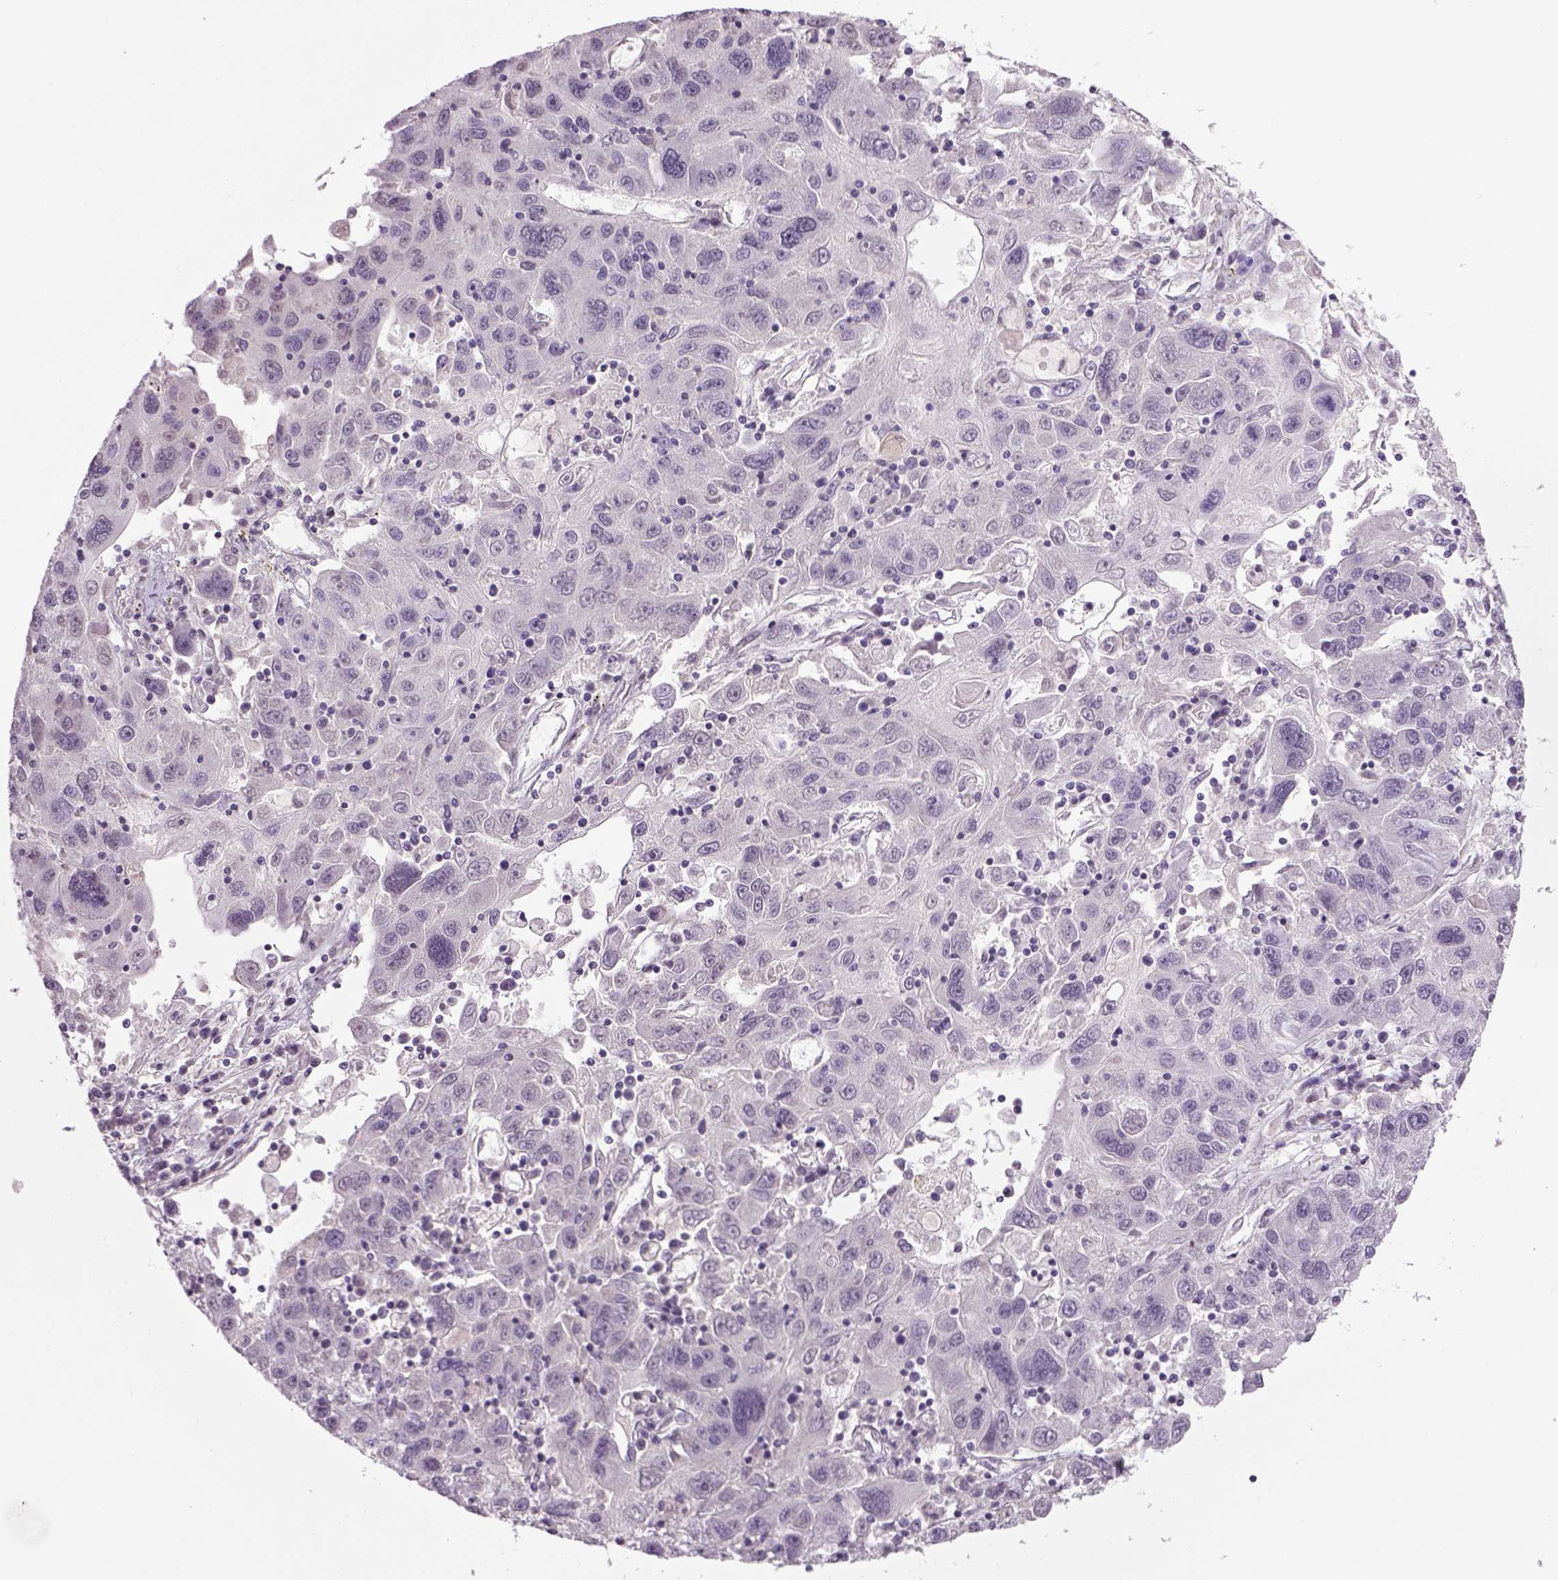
{"staining": {"intensity": "negative", "quantity": "none", "location": "none"}, "tissue": "stomach cancer", "cell_type": "Tumor cells", "image_type": "cancer", "snomed": [{"axis": "morphology", "description": "Adenocarcinoma, NOS"}, {"axis": "topography", "description": "Stomach"}], "caption": "Adenocarcinoma (stomach) was stained to show a protein in brown. There is no significant positivity in tumor cells. The staining was performed using DAB to visualize the protein expression in brown, while the nuclei were stained in blue with hematoxylin (Magnification: 20x).", "gene": "PRRT1", "patient": {"sex": "male", "age": 56}}